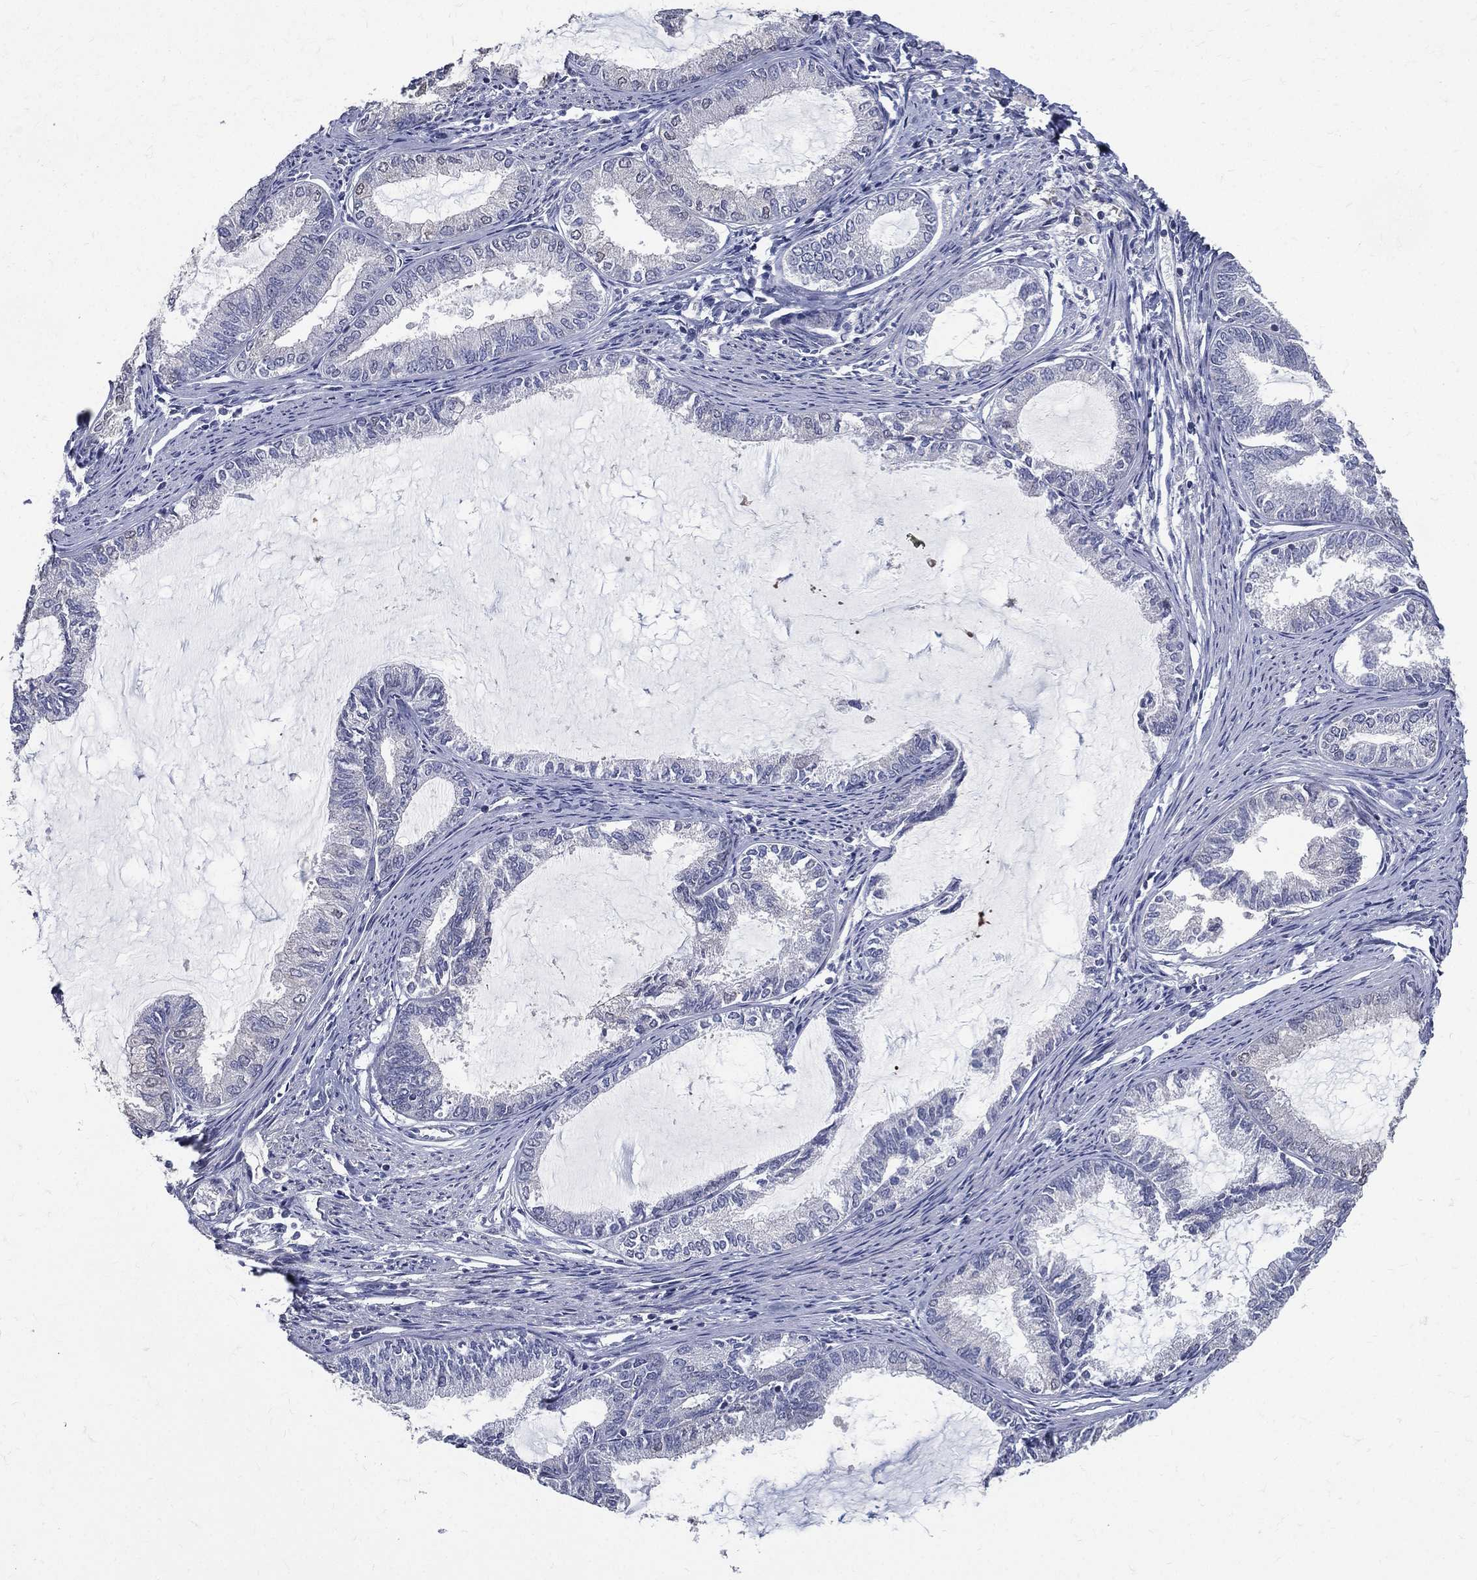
{"staining": {"intensity": "negative", "quantity": "none", "location": "none"}, "tissue": "endometrial cancer", "cell_type": "Tumor cells", "image_type": "cancer", "snomed": [{"axis": "morphology", "description": "Adenocarcinoma, NOS"}, {"axis": "topography", "description": "Endometrium"}], "caption": "This histopathology image is of endometrial adenocarcinoma stained with immunohistochemistry to label a protein in brown with the nuclei are counter-stained blue. There is no staining in tumor cells.", "gene": "SERPINB2", "patient": {"sex": "female", "age": 86}}